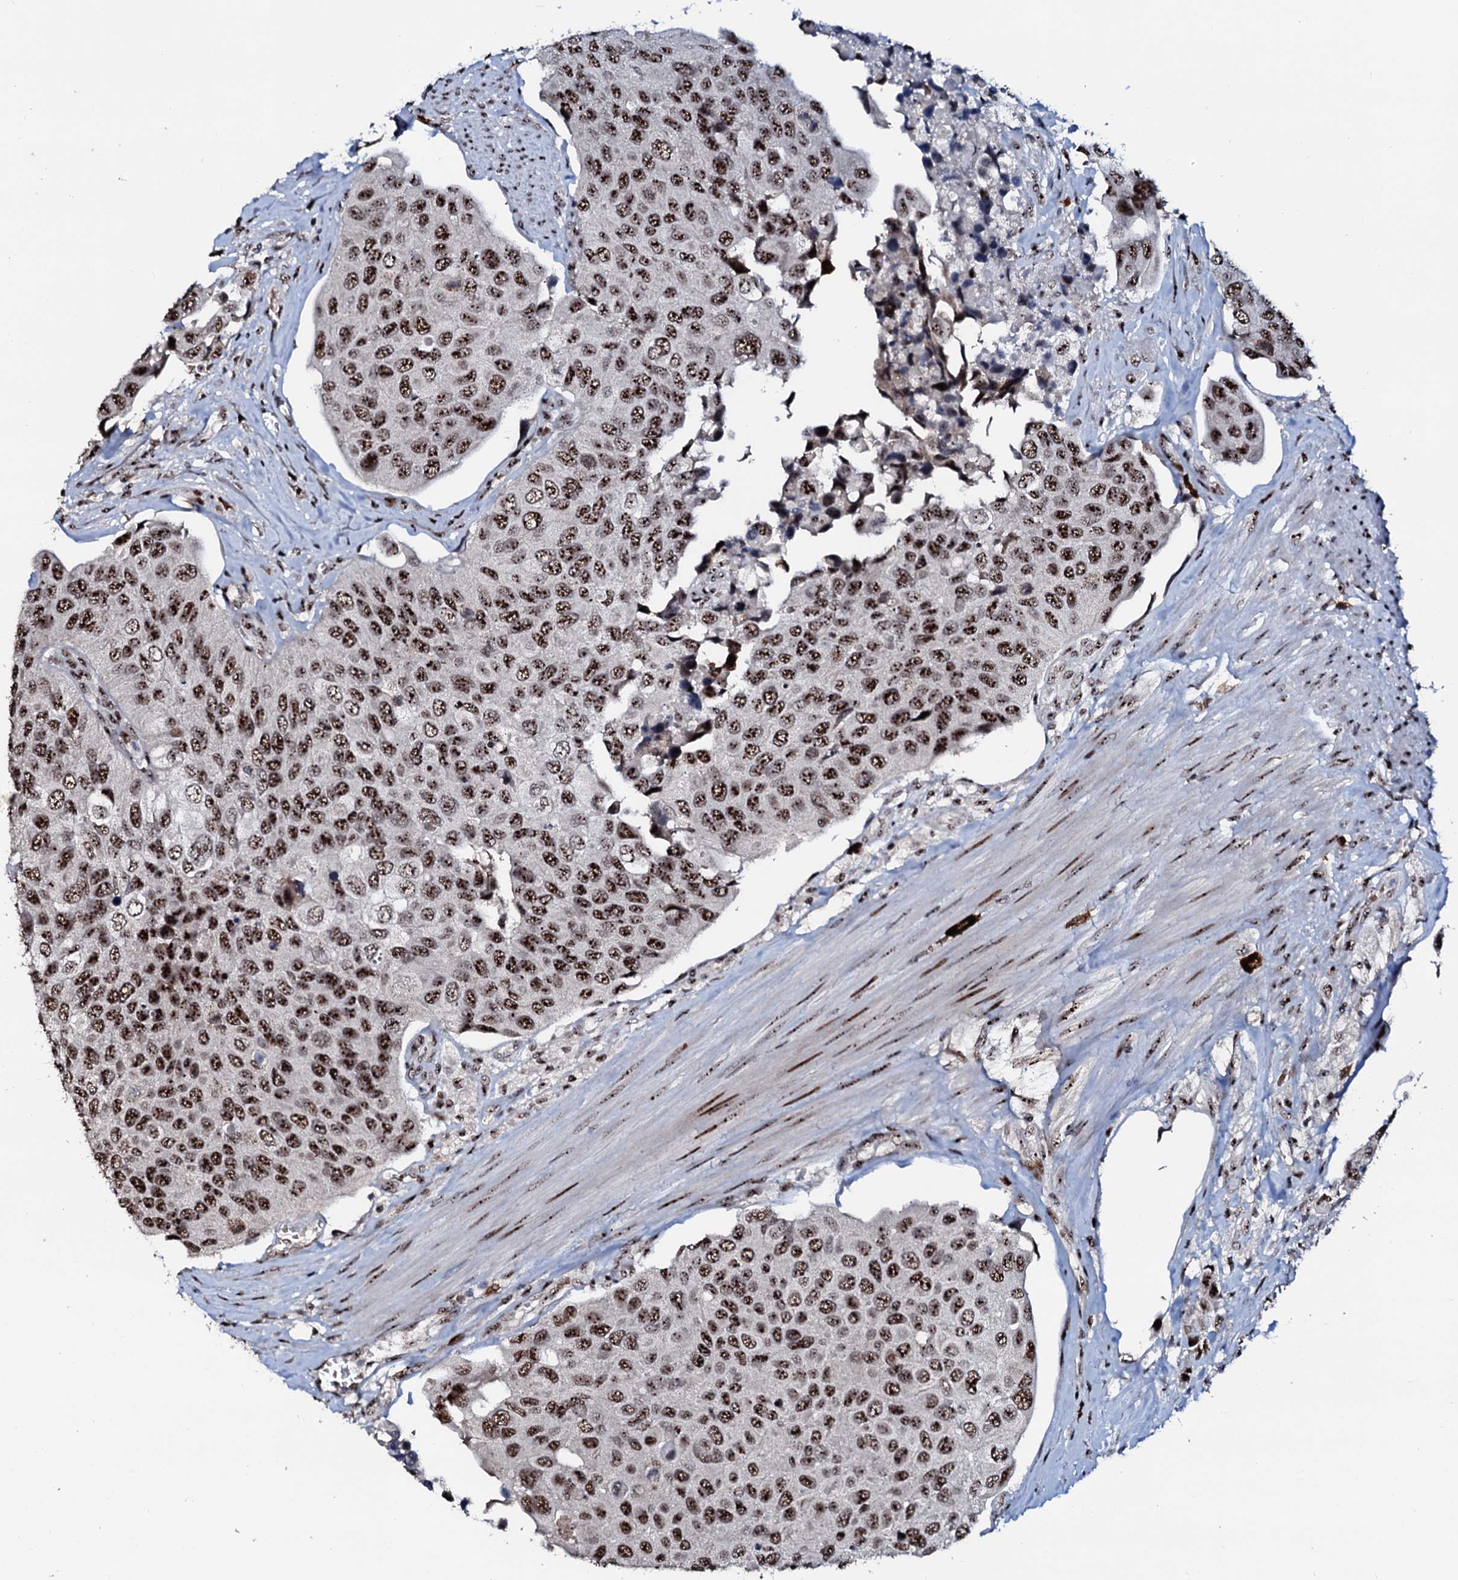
{"staining": {"intensity": "strong", "quantity": ">75%", "location": "nuclear"}, "tissue": "urothelial cancer", "cell_type": "Tumor cells", "image_type": "cancer", "snomed": [{"axis": "morphology", "description": "Urothelial carcinoma, High grade"}, {"axis": "topography", "description": "Urinary bladder"}], "caption": "This is a photomicrograph of immunohistochemistry (IHC) staining of urothelial cancer, which shows strong staining in the nuclear of tumor cells.", "gene": "NEUROG3", "patient": {"sex": "male", "age": 74}}